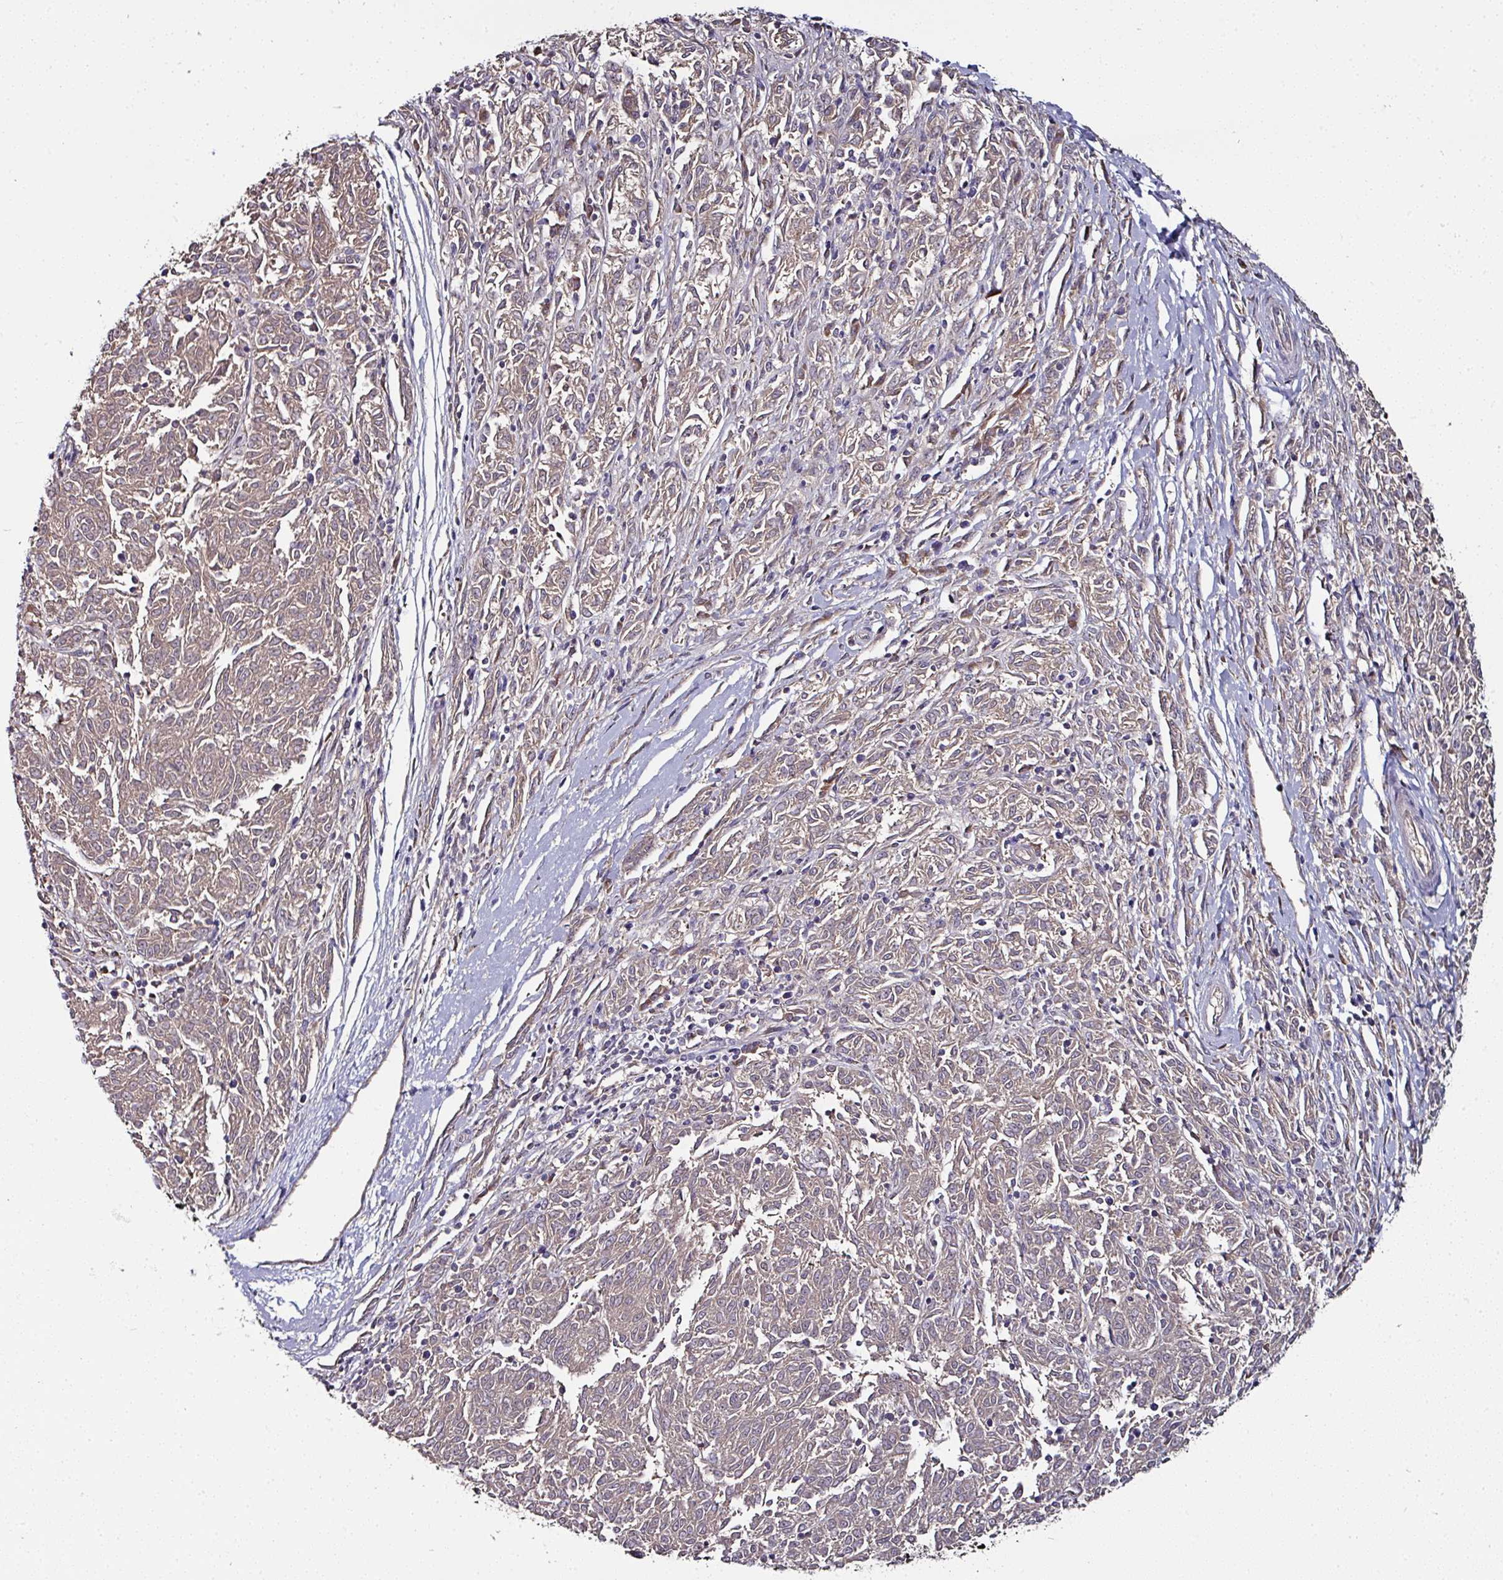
{"staining": {"intensity": "weak", "quantity": "25%-75%", "location": "cytoplasmic/membranous"}, "tissue": "melanoma", "cell_type": "Tumor cells", "image_type": "cancer", "snomed": [{"axis": "morphology", "description": "Malignant melanoma, NOS"}, {"axis": "topography", "description": "Skin"}], "caption": "A low amount of weak cytoplasmic/membranous staining is appreciated in approximately 25%-75% of tumor cells in malignant melanoma tissue.", "gene": "CTDSP2", "patient": {"sex": "female", "age": 72}}